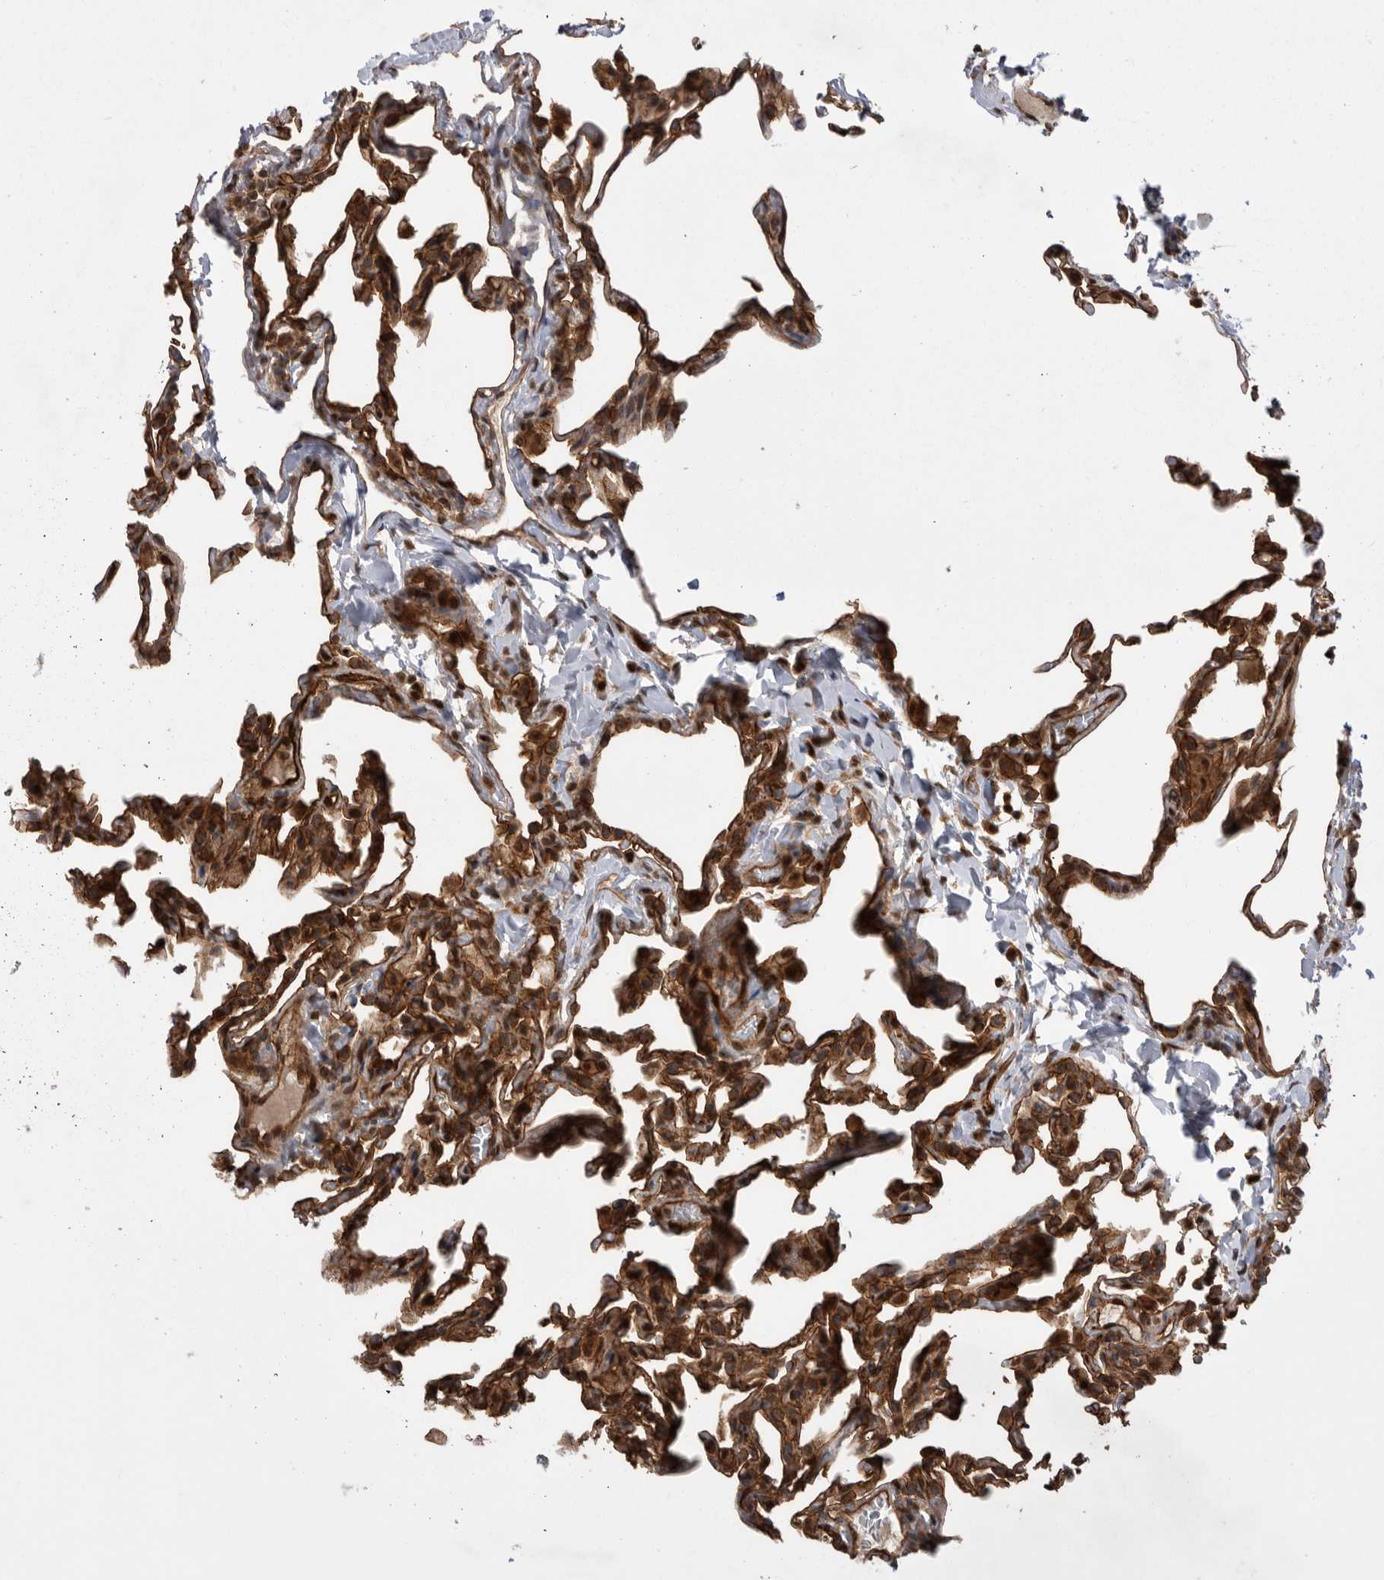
{"staining": {"intensity": "moderate", "quantity": ">75%", "location": "cytoplasmic/membranous"}, "tissue": "lung", "cell_type": "Alveolar cells", "image_type": "normal", "snomed": [{"axis": "morphology", "description": "Normal tissue, NOS"}, {"axis": "topography", "description": "Lung"}], "caption": "DAB immunohistochemical staining of unremarkable human lung demonstrates moderate cytoplasmic/membranous protein staining in about >75% of alveolar cells. Nuclei are stained in blue.", "gene": "DHDDS", "patient": {"sex": "male", "age": 20}}